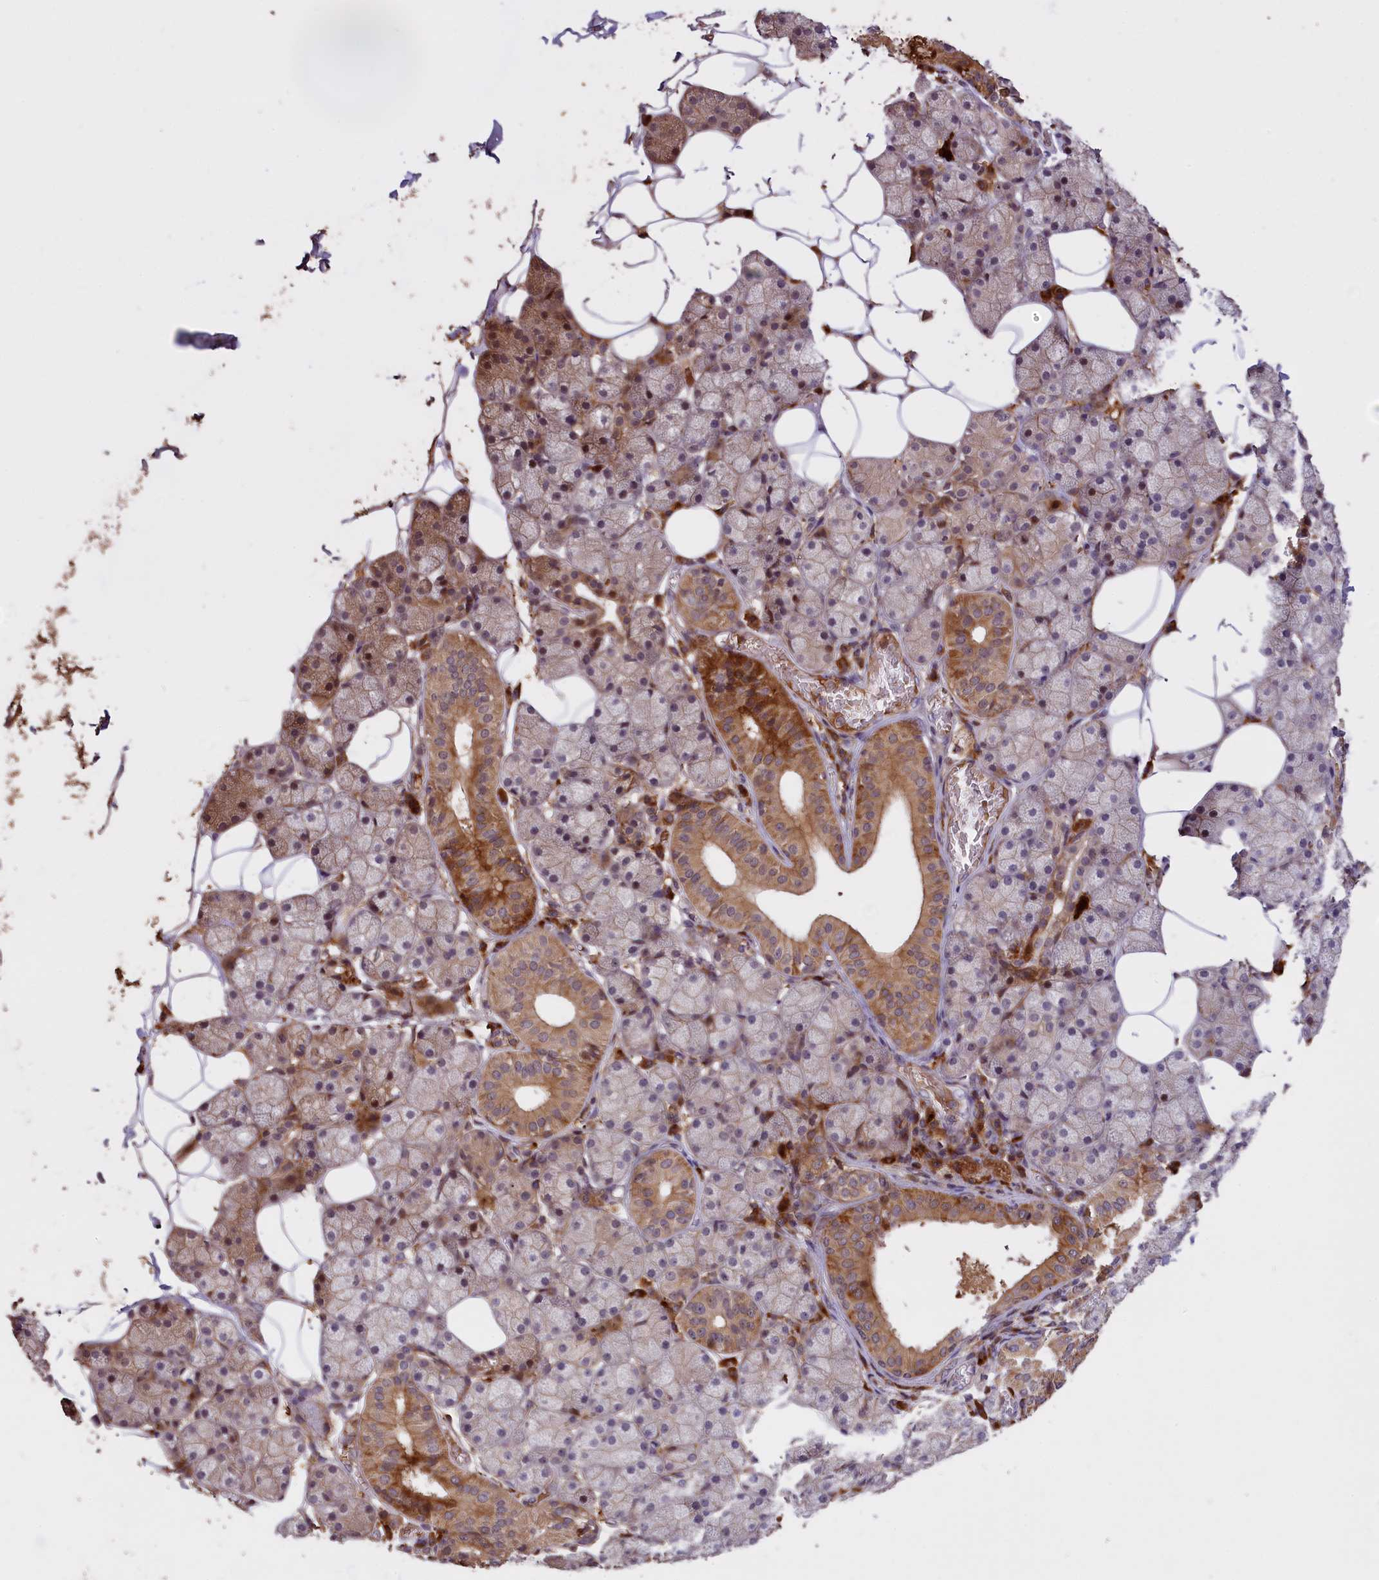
{"staining": {"intensity": "moderate", "quantity": "25%-75%", "location": "cytoplasmic/membranous"}, "tissue": "salivary gland", "cell_type": "Glandular cells", "image_type": "normal", "snomed": [{"axis": "morphology", "description": "Normal tissue, NOS"}, {"axis": "topography", "description": "Salivary gland"}], "caption": "Human salivary gland stained for a protein (brown) shows moderate cytoplasmic/membranous positive staining in approximately 25%-75% of glandular cells.", "gene": "ENHO", "patient": {"sex": "female", "age": 33}}